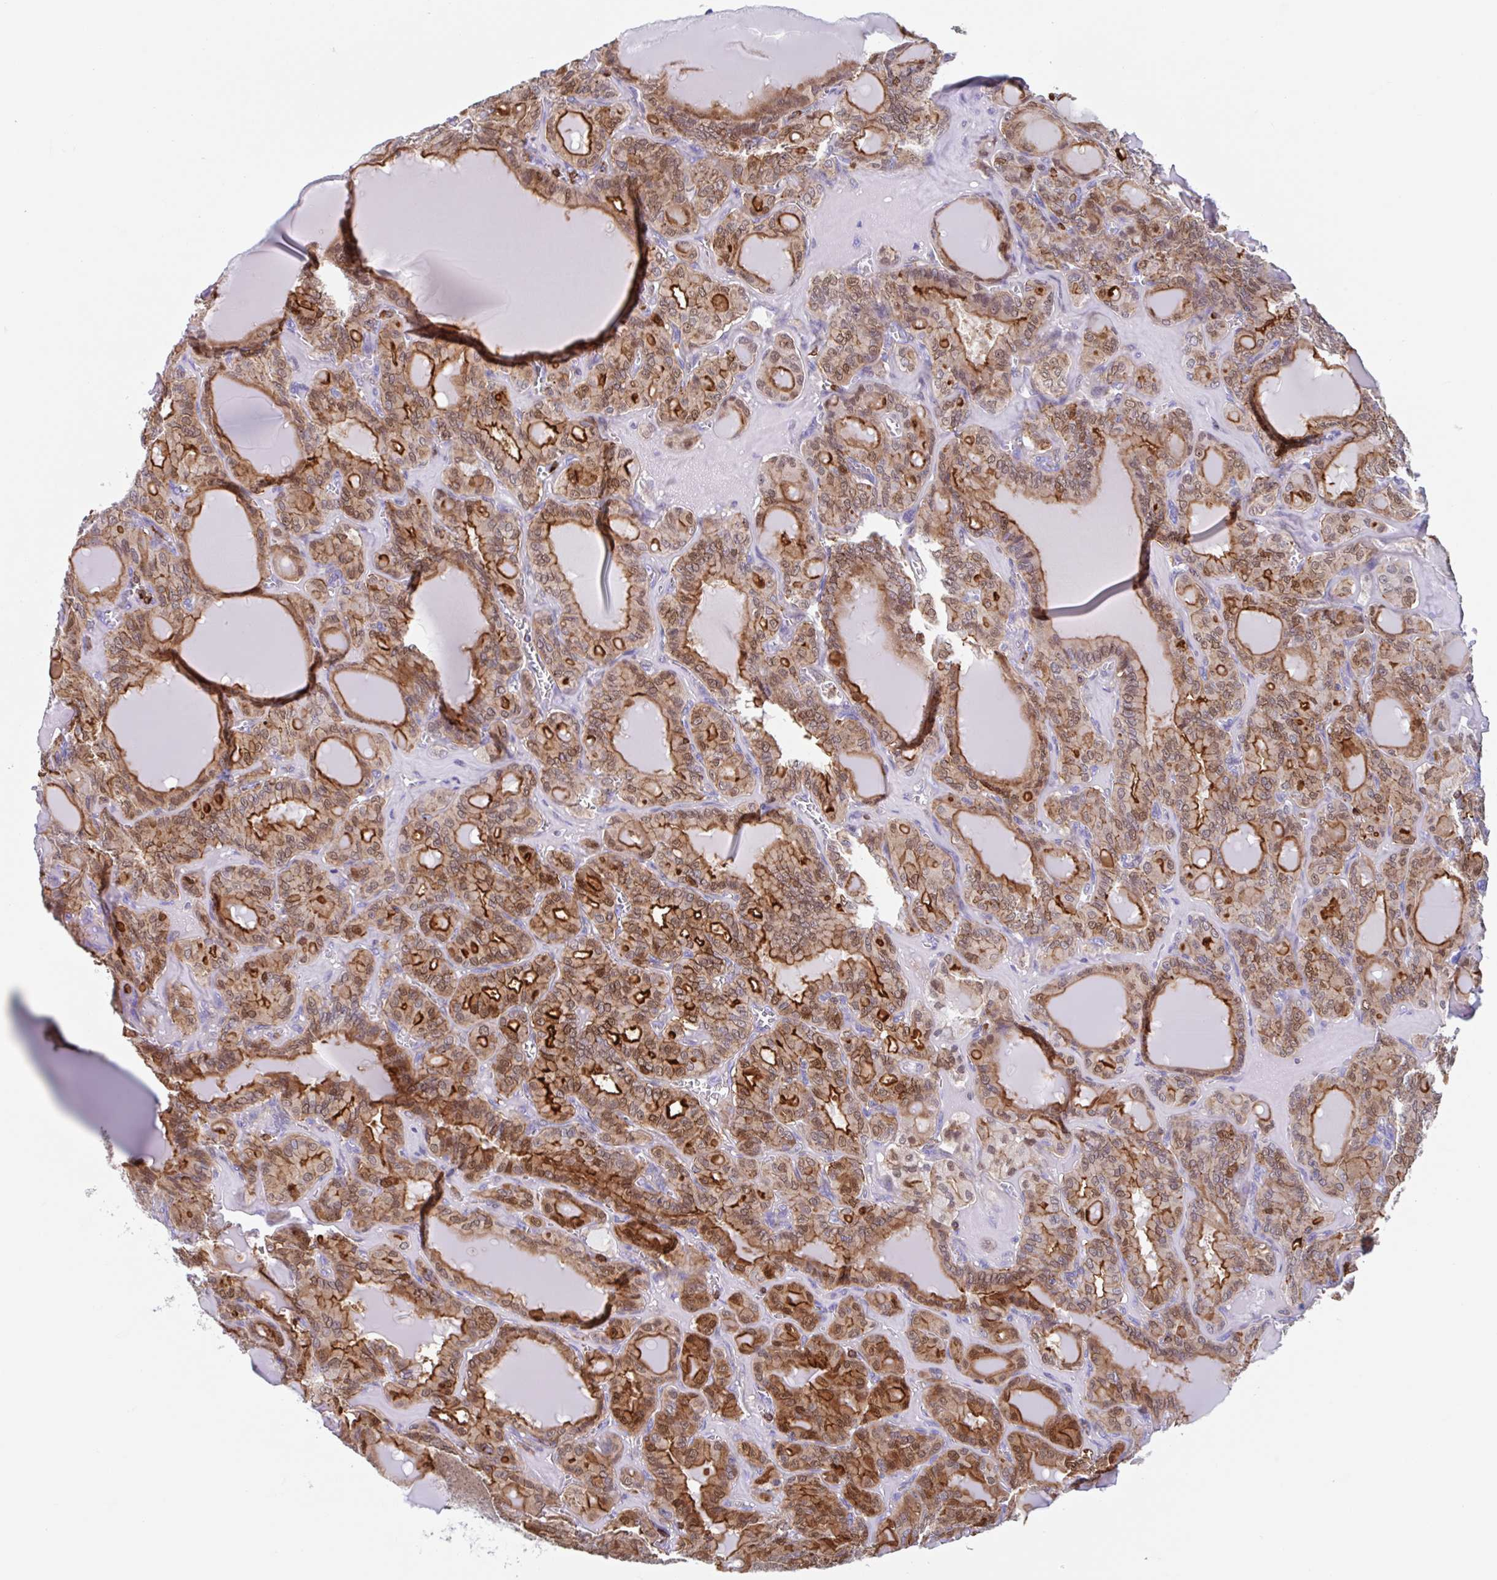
{"staining": {"intensity": "moderate", "quantity": "25%-75%", "location": "cytoplasmic/membranous,nuclear"}, "tissue": "thyroid cancer", "cell_type": "Tumor cells", "image_type": "cancer", "snomed": [{"axis": "morphology", "description": "Papillary adenocarcinoma, NOS"}, {"axis": "topography", "description": "Thyroid gland"}], "caption": "A brown stain highlights moderate cytoplasmic/membranous and nuclear expression of a protein in human thyroid cancer tumor cells.", "gene": "EFHD1", "patient": {"sex": "male", "age": 87}}